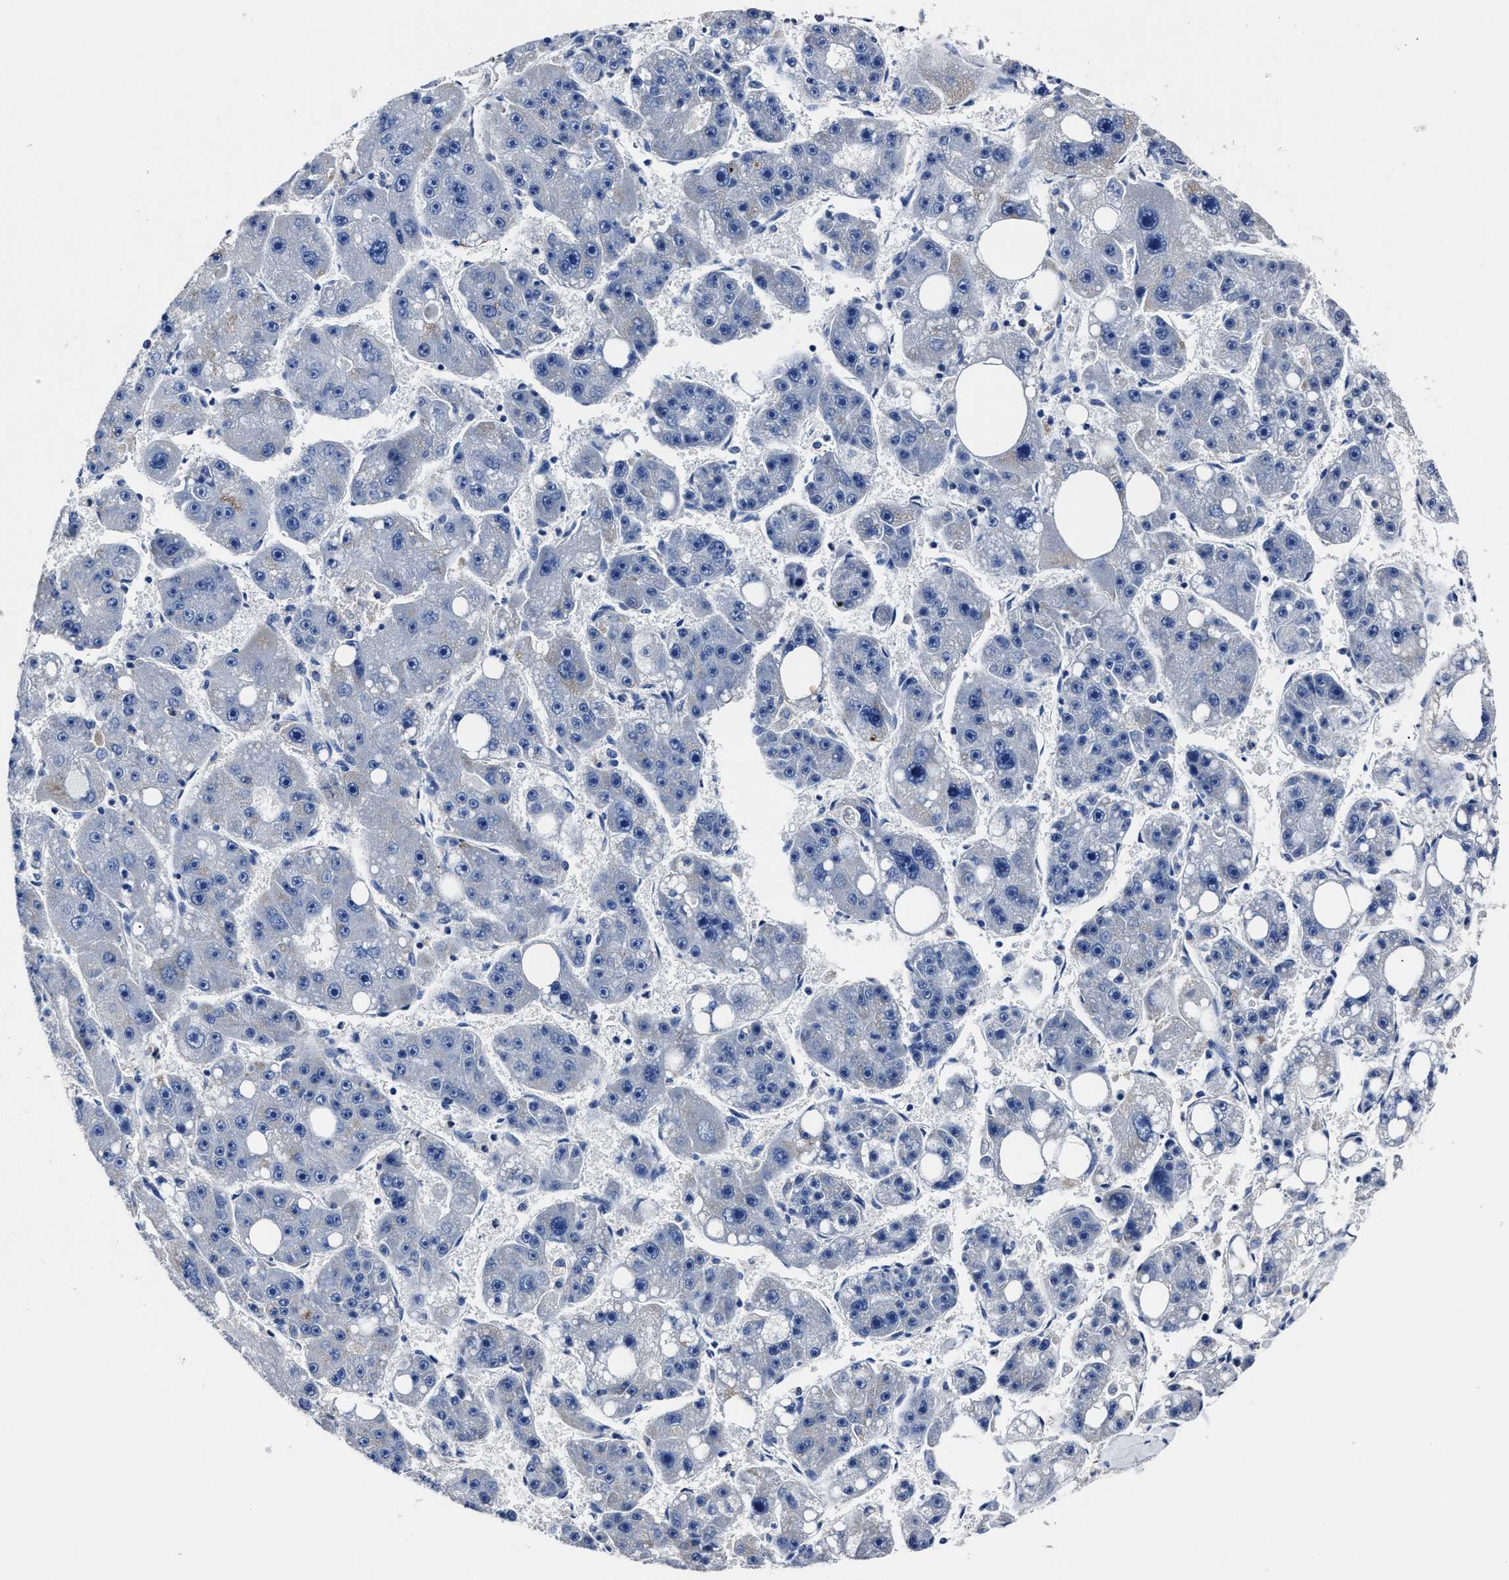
{"staining": {"intensity": "negative", "quantity": "none", "location": "none"}, "tissue": "liver cancer", "cell_type": "Tumor cells", "image_type": "cancer", "snomed": [{"axis": "morphology", "description": "Carcinoma, Hepatocellular, NOS"}, {"axis": "topography", "description": "Liver"}], "caption": "This is an IHC micrograph of liver cancer (hepatocellular carcinoma). There is no expression in tumor cells.", "gene": "LAMTOR4", "patient": {"sex": "female", "age": 61}}